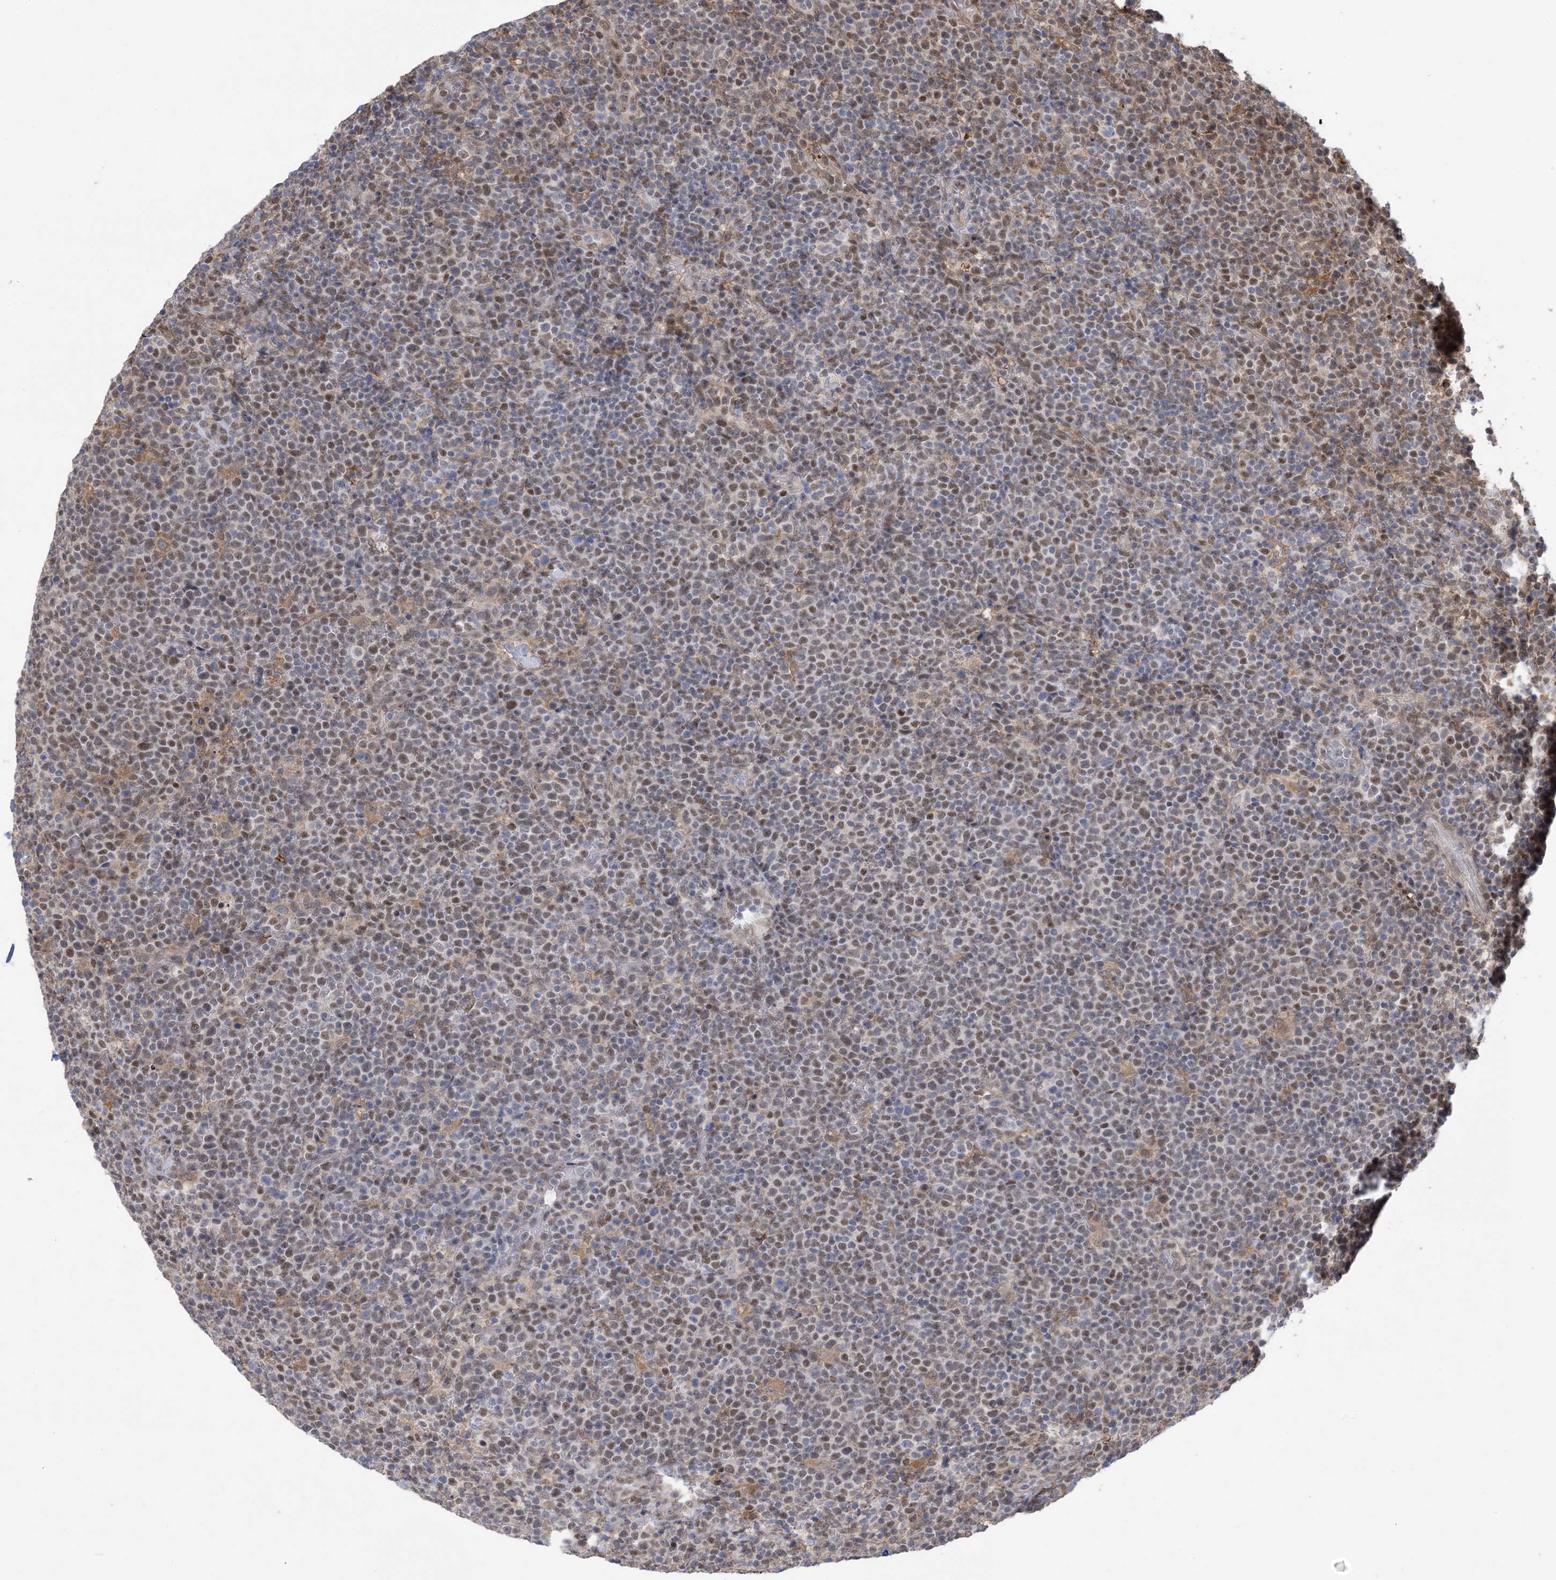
{"staining": {"intensity": "moderate", "quantity": "25%-75%", "location": "nuclear"}, "tissue": "lymphoma", "cell_type": "Tumor cells", "image_type": "cancer", "snomed": [{"axis": "morphology", "description": "Malignant lymphoma, non-Hodgkin's type, High grade"}, {"axis": "topography", "description": "Lymph node"}], "caption": "Lymphoma stained with immunohistochemistry (IHC) displays moderate nuclear expression in approximately 25%-75% of tumor cells. (Stains: DAB in brown, nuclei in blue, Microscopy: brightfield microscopy at high magnification).", "gene": "ZNF8", "patient": {"sex": "male", "age": 61}}